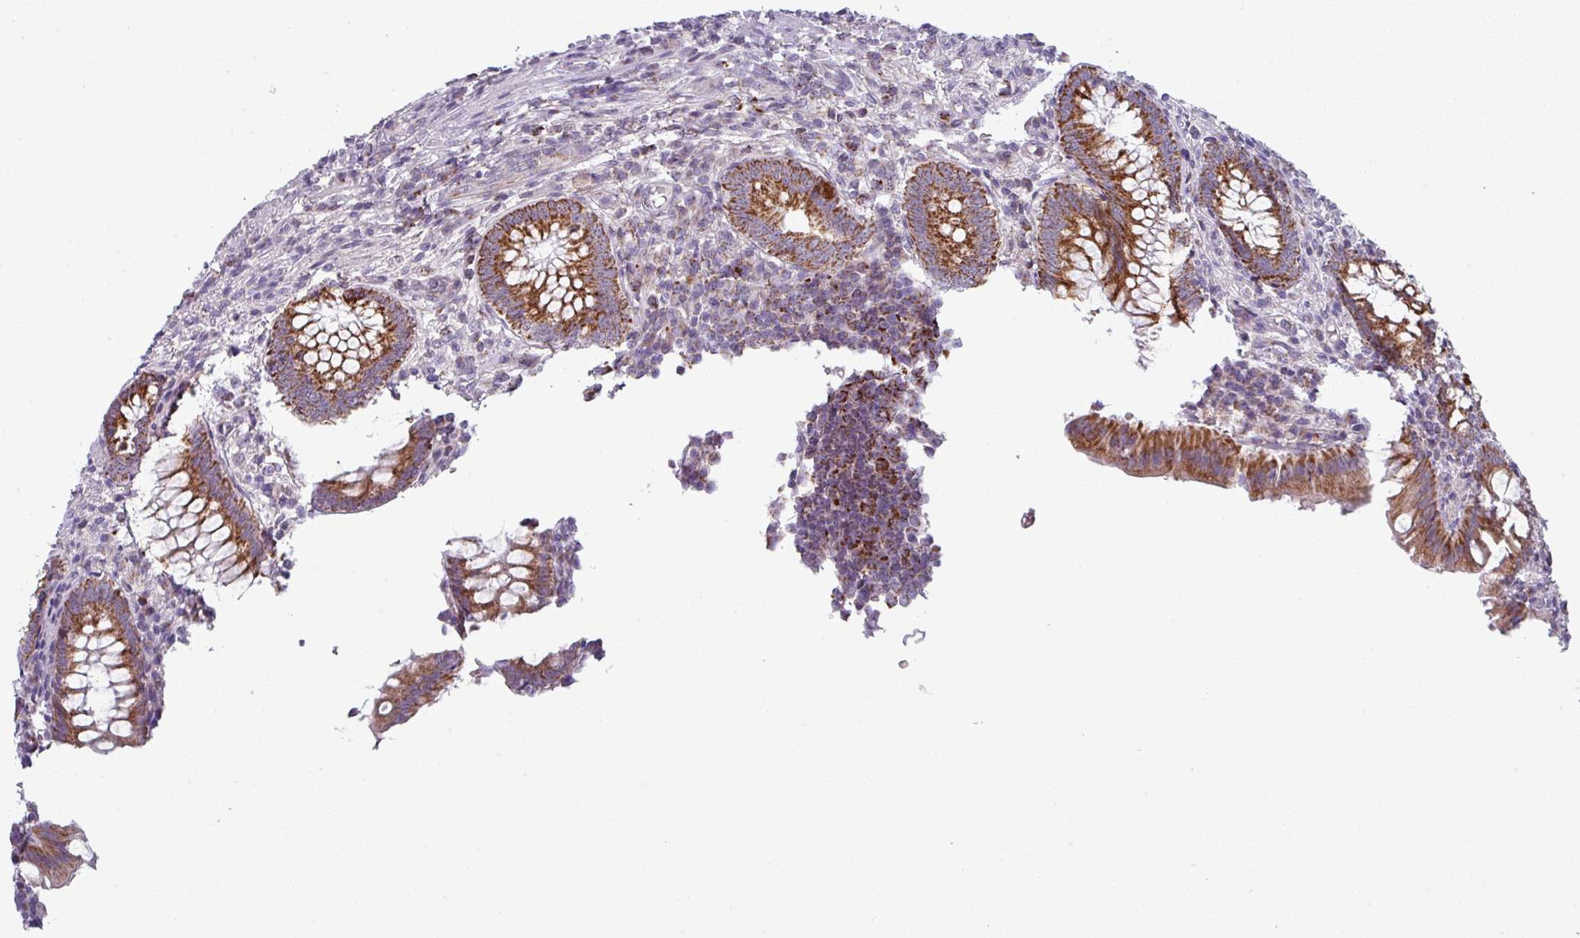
{"staining": {"intensity": "strong", "quantity": ">75%", "location": "cytoplasmic/membranous"}, "tissue": "appendix", "cell_type": "Glandular cells", "image_type": "normal", "snomed": [{"axis": "morphology", "description": "Normal tissue, NOS"}, {"axis": "topography", "description": "Appendix"}], "caption": "Brown immunohistochemical staining in benign appendix demonstrates strong cytoplasmic/membranous staining in approximately >75% of glandular cells.", "gene": "ZNF615", "patient": {"sex": "male", "age": 83}}